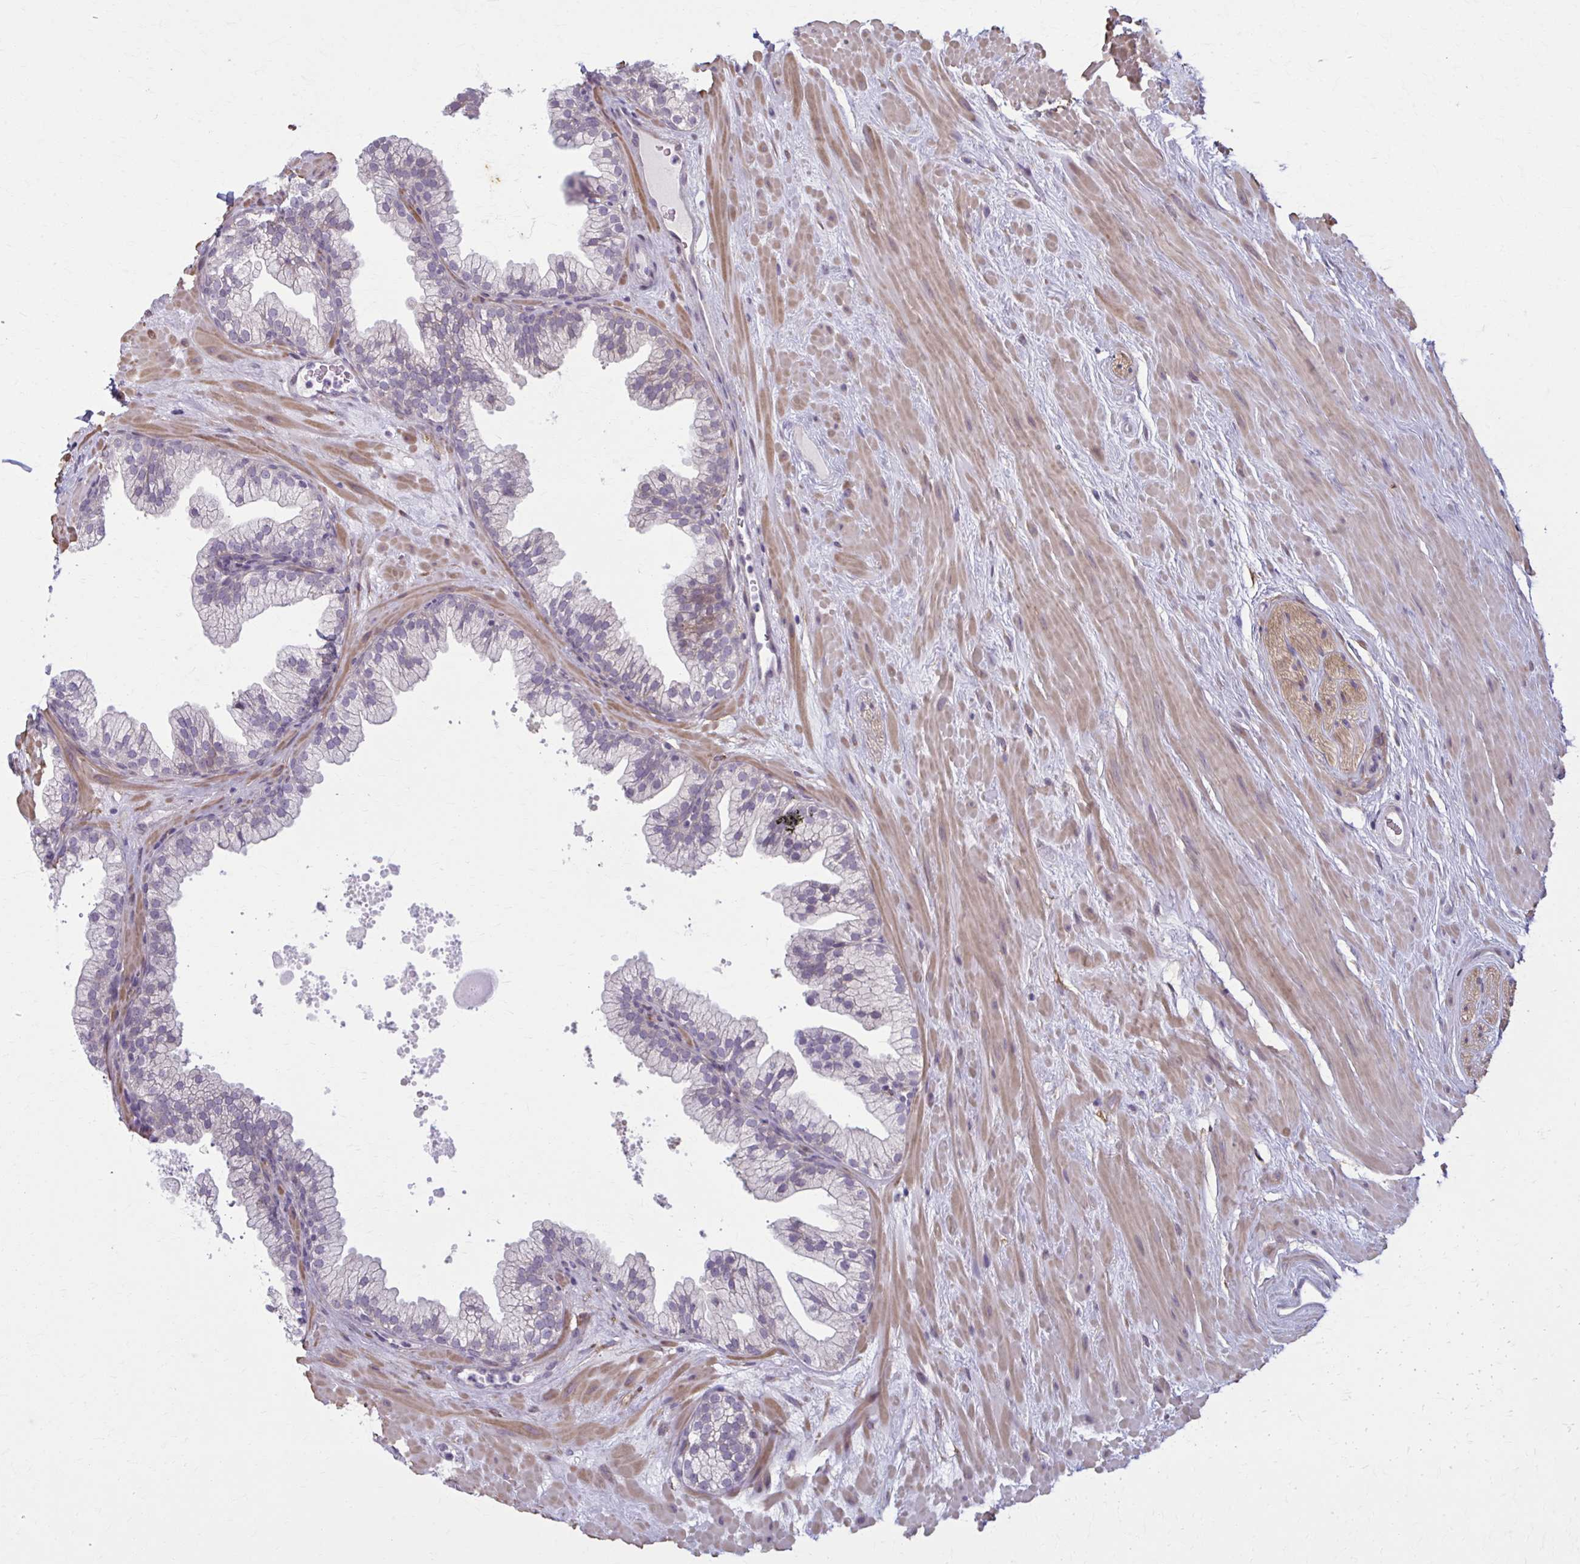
{"staining": {"intensity": "weak", "quantity": "<25%", "location": "cytoplasmic/membranous"}, "tissue": "prostate", "cell_type": "Glandular cells", "image_type": "normal", "snomed": [{"axis": "morphology", "description": "Normal tissue, NOS"}, {"axis": "topography", "description": "Prostate"}, {"axis": "topography", "description": "Peripheral nerve tissue"}], "caption": "DAB immunohistochemical staining of unremarkable human prostate displays no significant expression in glandular cells.", "gene": "NUMBL", "patient": {"sex": "male", "age": 61}}